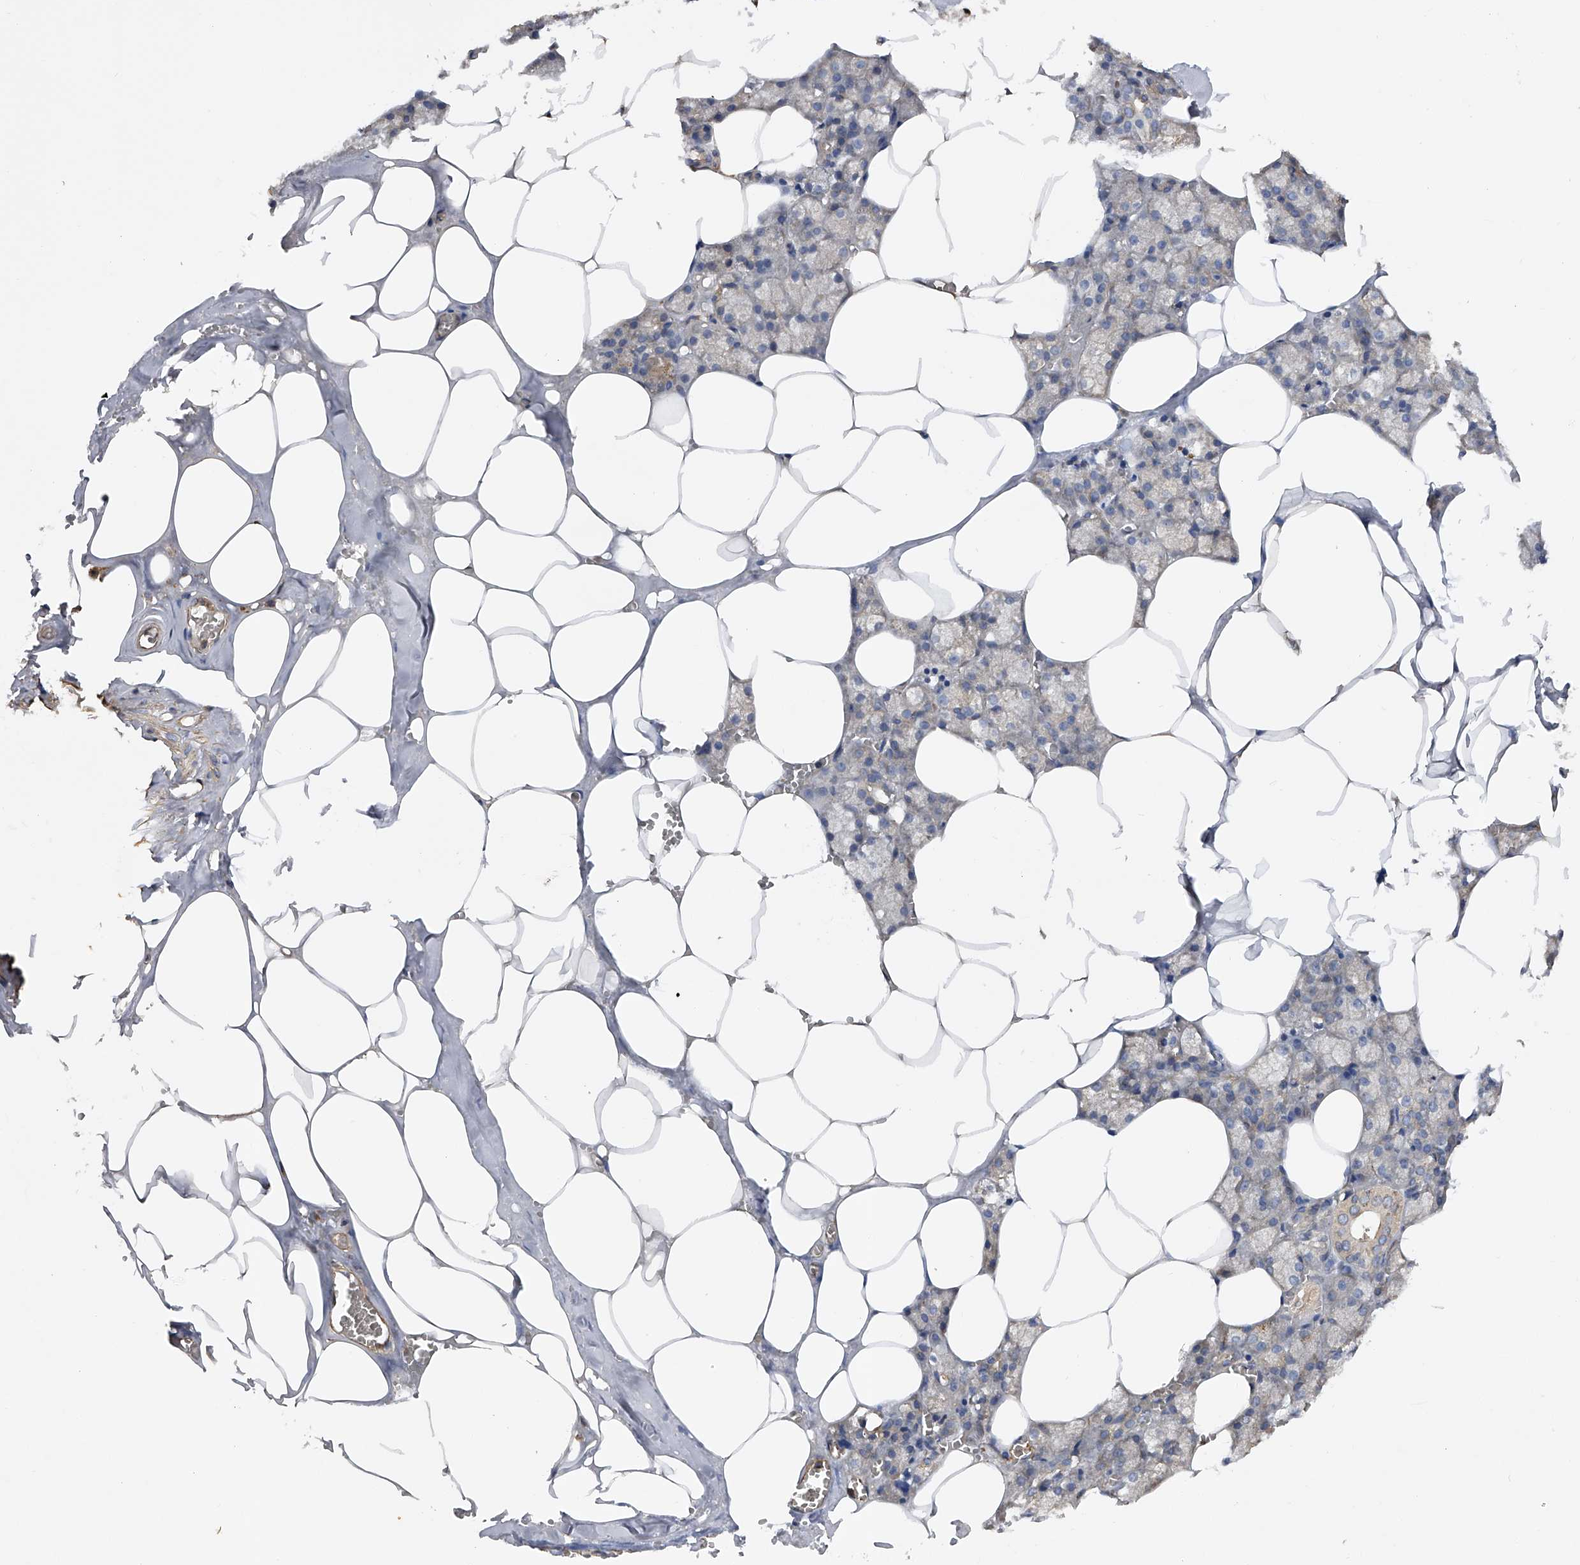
{"staining": {"intensity": "moderate", "quantity": "<25%", "location": "cytoplasmic/membranous"}, "tissue": "salivary gland", "cell_type": "Glandular cells", "image_type": "normal", "snomed": [{"axis": "morphology", "description": "Normal tissue, NOS"}, {"axis": "topography", "description": "Salivary gland"}], "caption": "Human salivary gland stained with a brown dye demonstrates moderate cytoplasmic/membranous positive expression in about <25% of glandular cells.", "gene": "RWDD2A", "patient": {"sex": "male", "age": 62}}